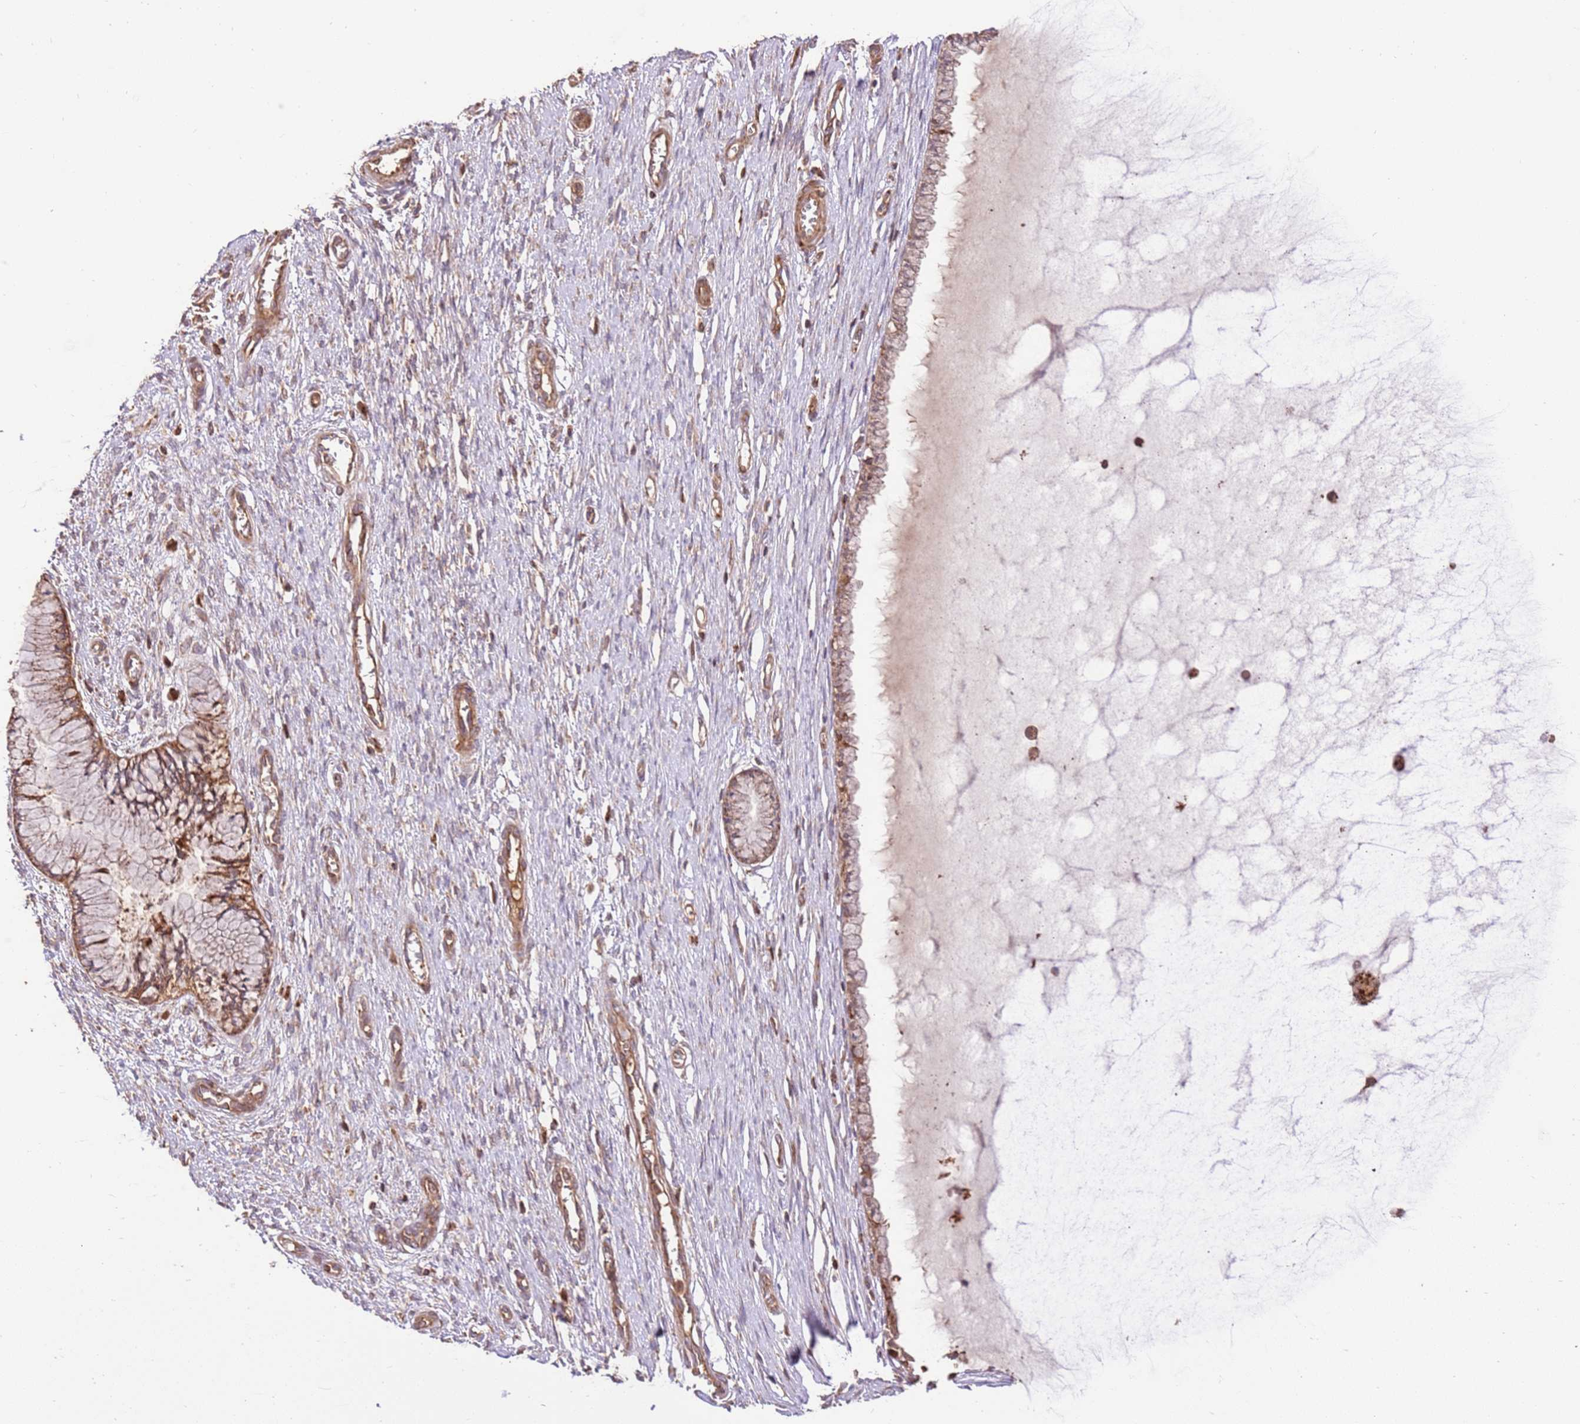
{"staining": {"intensity": "weak", "quantity": "25%-75%", "location": "cytoplasmic/membranous"}, "tissue": "cervix", "cell_type": "Glandular cells", "image_type": "normal", "snomed": [{"axis": "morphology", "description": "Normal tissue, NOS"}, {"axis": "topography", "description": "Cervix"}], "caption": "Protein staining of benign cervix demonstrates weak cytoplasmic/membranous staining in approximately 25%-75% of glandular cells. The protein is stained brown, and the nuclei are stained in blue (DAB (3,3'-diaminobenzidine) IHC with brightfield microscopy, high magnification).", "gene": "LRRC28", "patient": {"sex": "female", "age": 55}}